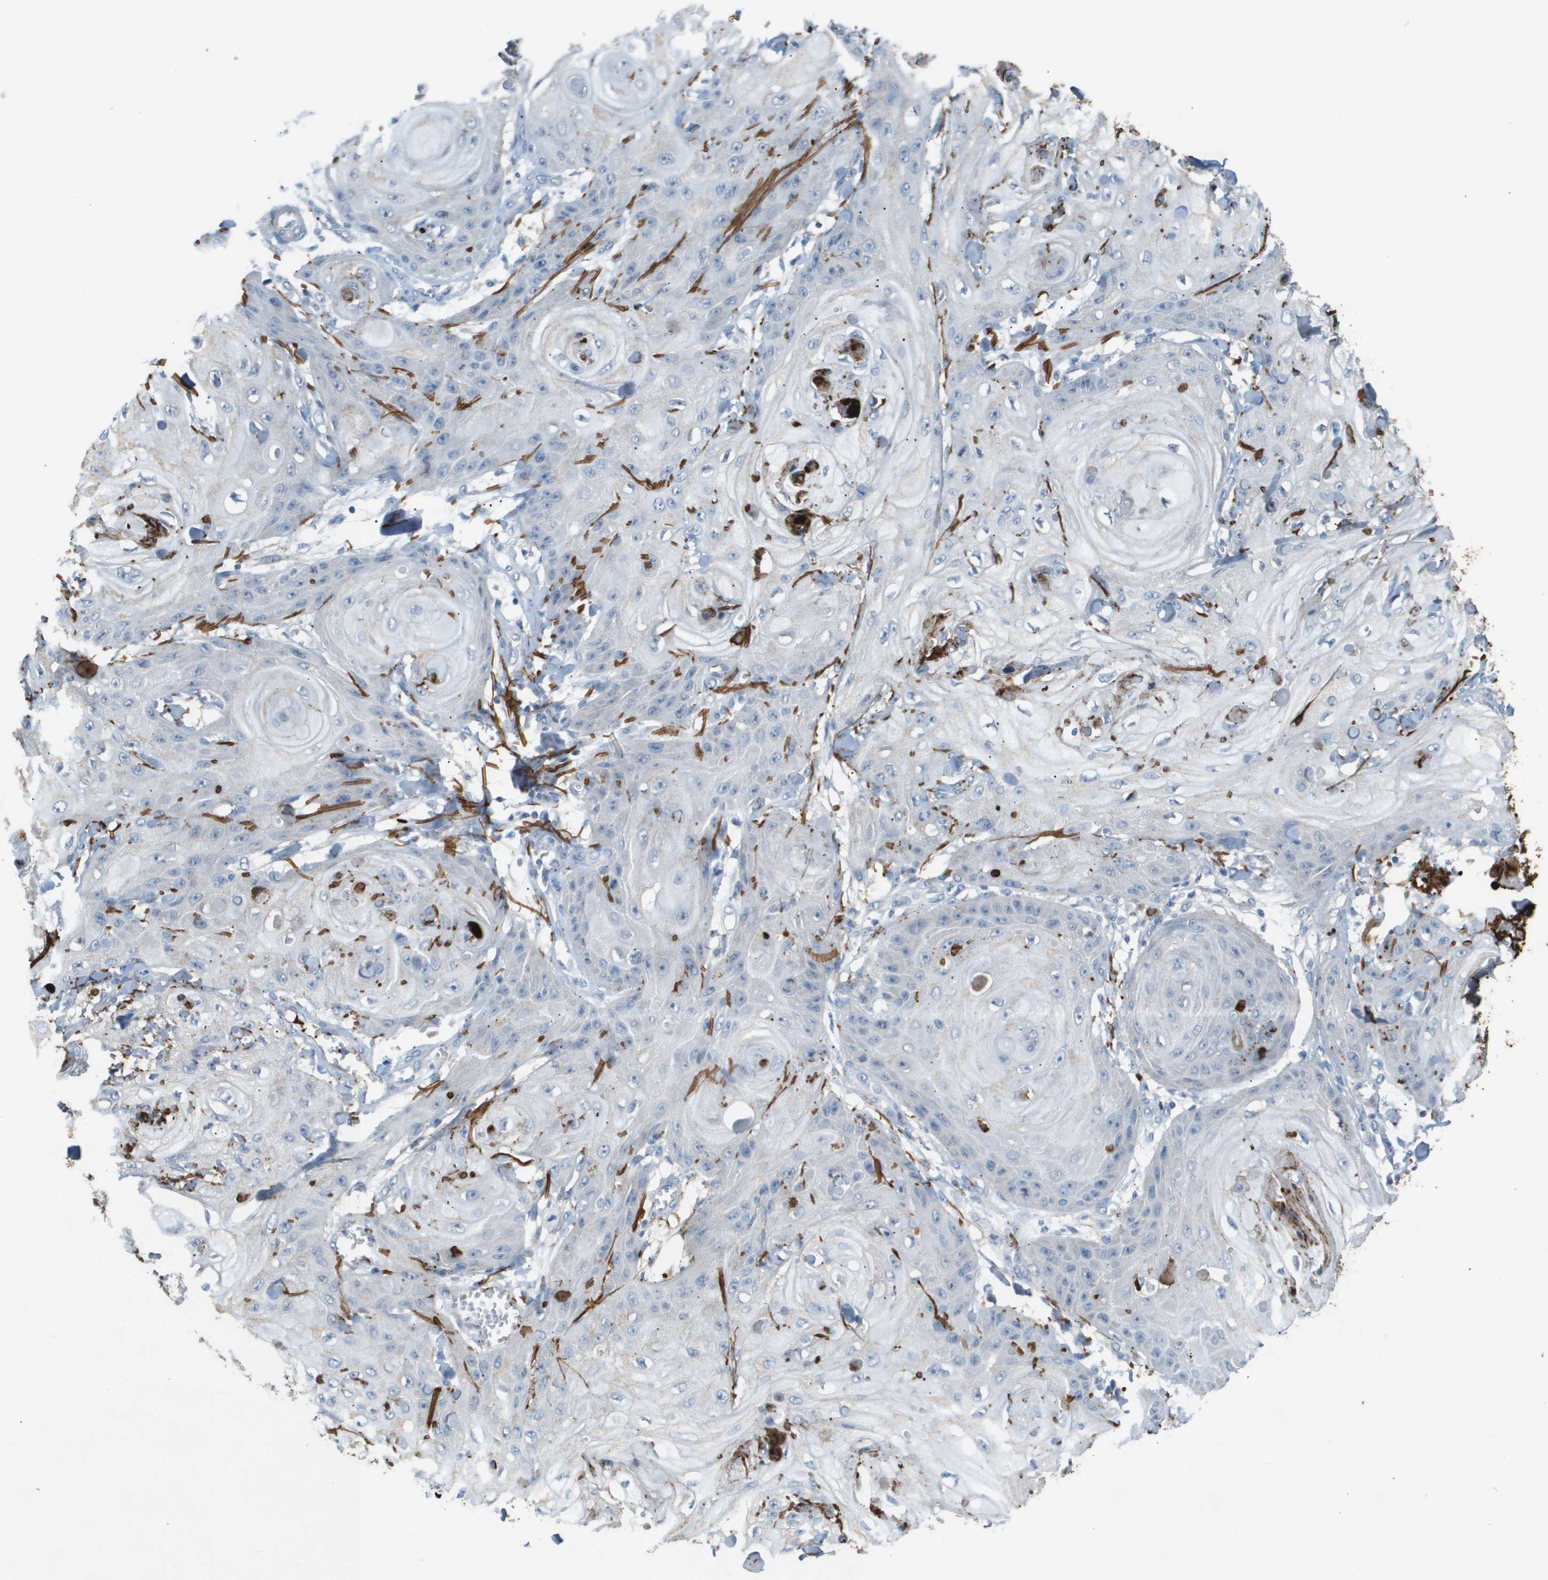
{"staining": {"intensity": "negative", "quantity": "none", "location": "none"}, "tissue": "skin cancer", "cell_type": "Tumor cells", "image_type": "cancer", "snomed": [{"axis": "morphology", "description": "Squamous cell carcinoma, NOS"}, {"axis": "topography", "description": "Skin"}], "caption": "The image reveals no significant staining in tumor cells of skin cancer.", "gene": "VTN", "patient": {"sex": "male", "age": 74}}